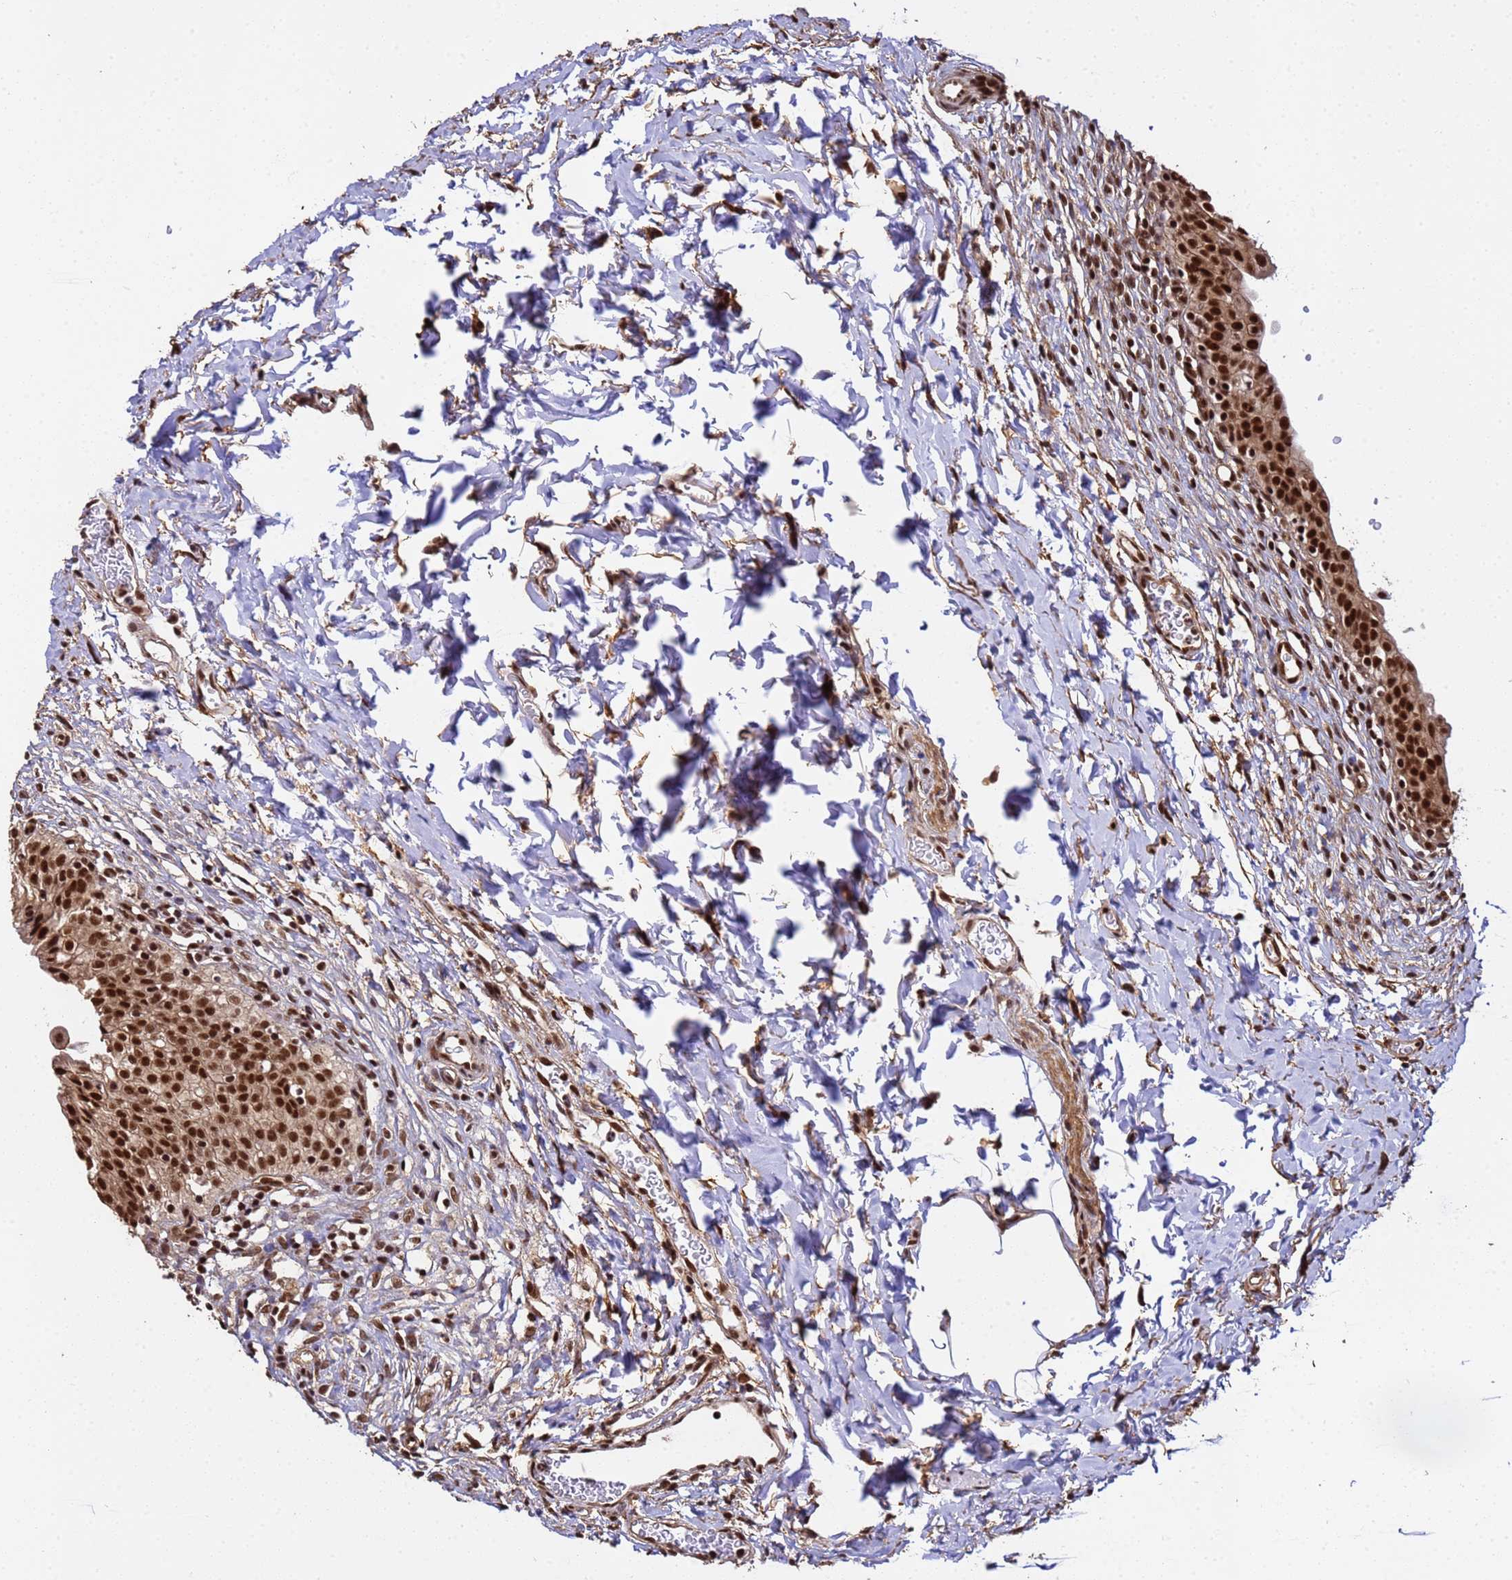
{"staining": {"intensity": "strong", "quantity": ">75%", "location": "cytoplasmic/membranous,nuclear"}, "tissue": "urinary bladder", "cell_type": "Urothelial cells", "image_type": "normal", "snomed": [{"axis": "morphology", "description": "Normal tissue, NOS"}, {"axis": "topography", "description": "Urinary bladder"}], "caption": "Strong cytoplasmic/membranous,nuclear staining for a protein is appreciated in about >75% of urothelial cells of normal urinary bladder using immunohistochemistry (IHC).", "gene": "SYF2", "patient": {"sex": "male", "age": 55}}